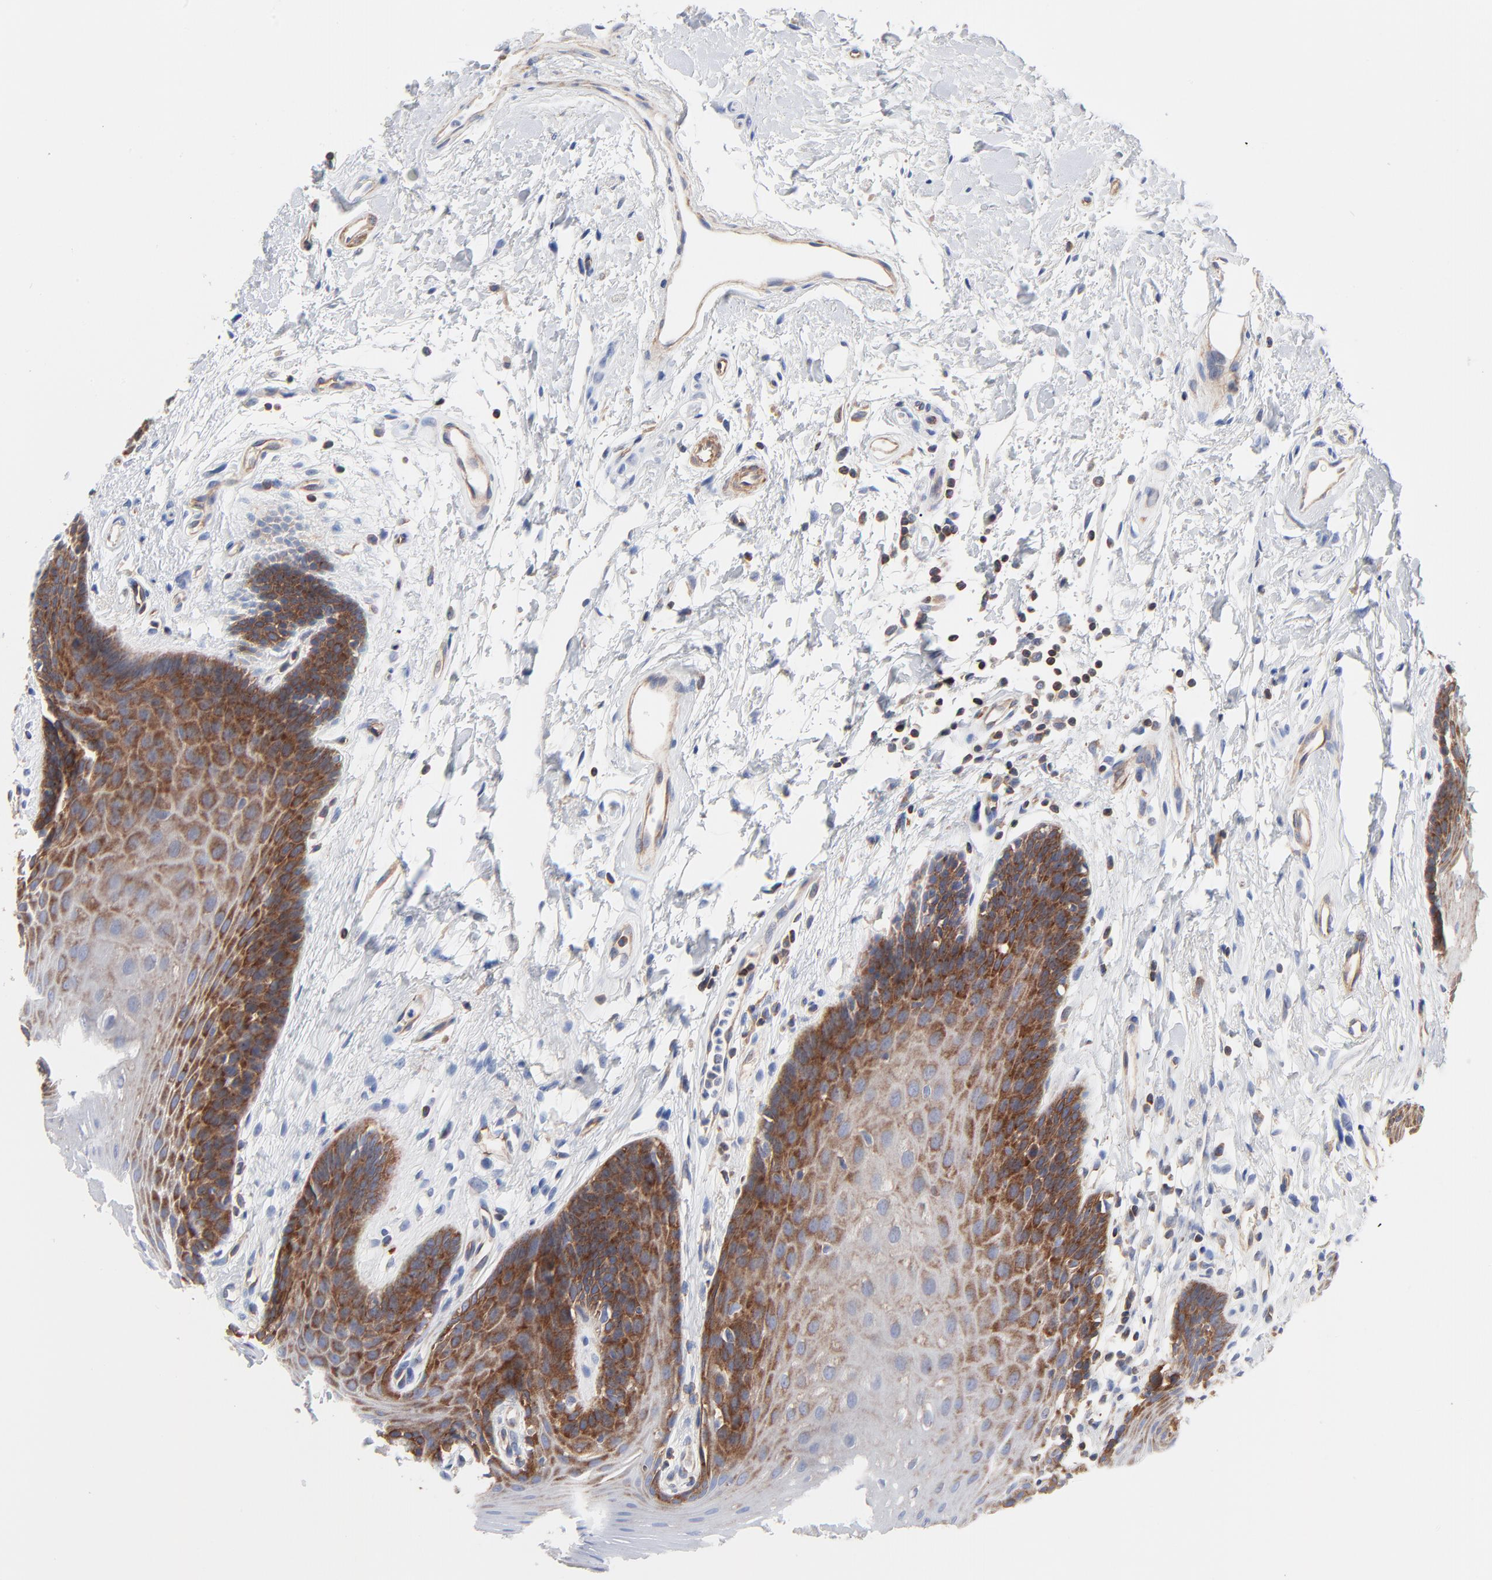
{"staining": {"intensity": "moderate", "quantity": "25%-75%", "location": "cytoplasmic/membranous"}, "tissue": "oral mucosa", "cell_type": "Squamous epithelial cells", "image_type": "normal", "snomed": [{"axis": "morphology", "description": "Normal tissue, NOS"}, {"axis": "topography", "description": "Oral tissue"}], "caption": "An IHC image of unremarkable tissue is shown. Protein staining in brown highlights moderate cytoplasmic/membranous positivity in oral mucosa within squamous epithelial cells. (DAB (3,3'-diaminobenzidine) IHC, brown staining for protein, blue staining for nuclei).", "gene": "CD2AP", "patient": {"sex": "male", "age": 62}}